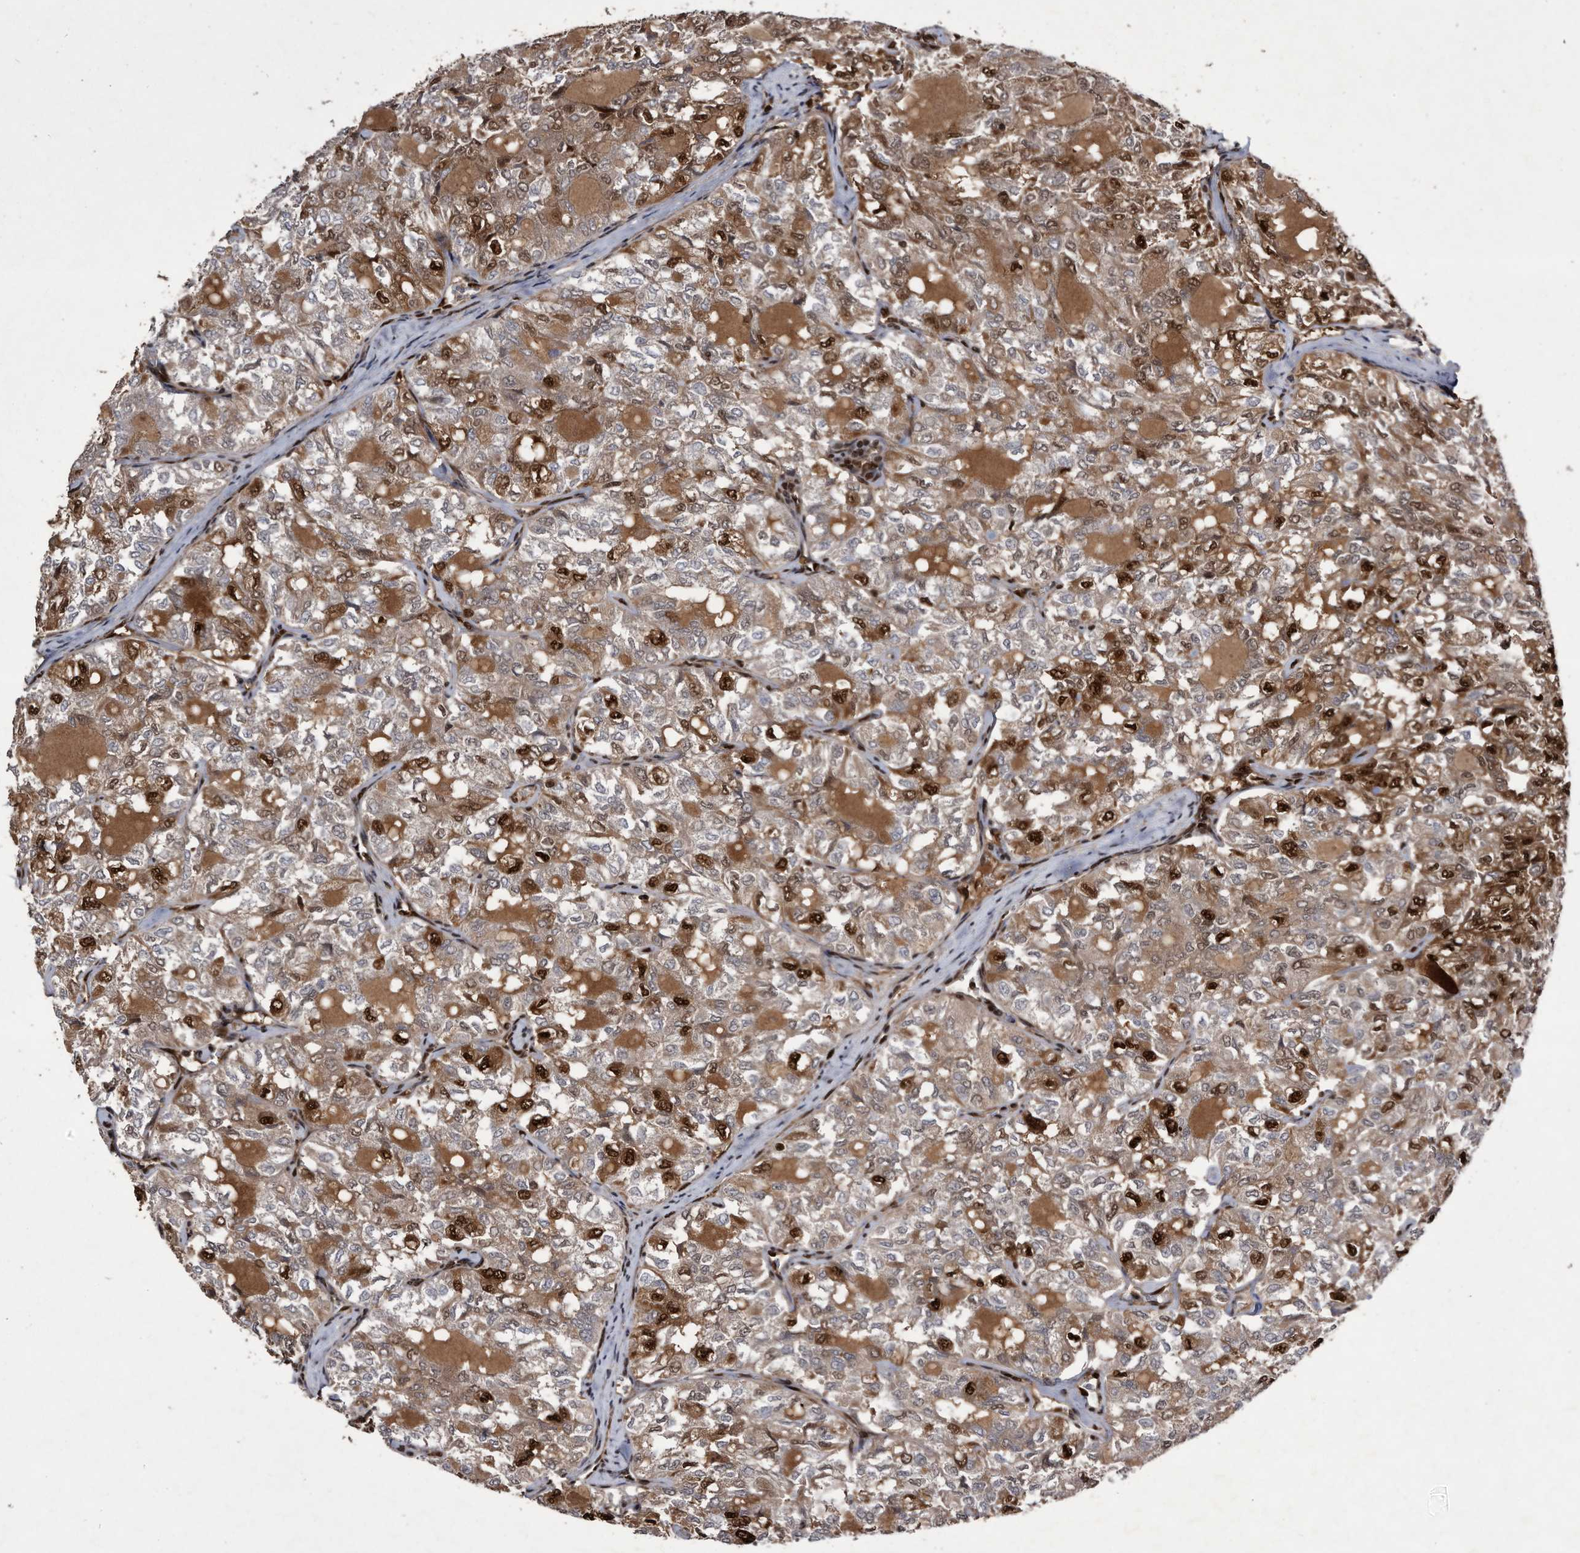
{"staining": {"intensity": "moderate", "quantity": "25%-75%", "location": "cytoplasmic/membranous,nuclear"}, "tissue": "thyroid cancer", "cell_type": "Tumor cells", "image_type": "cancer", "snomed": [{"axis": "morphology", "description": "Follicular adenoma carcinoma, NOS"}, {"axis": "topography", "description": "Thyroid gland"}], "caption": "Protein staining demonstrates moderate cytoplasmic/membranous and nuclear staining in about 25%-75% of tumor cells in thyroid cancer.", "gene": "RAD23B", "patient": {"sex": "male", "age": 75}}